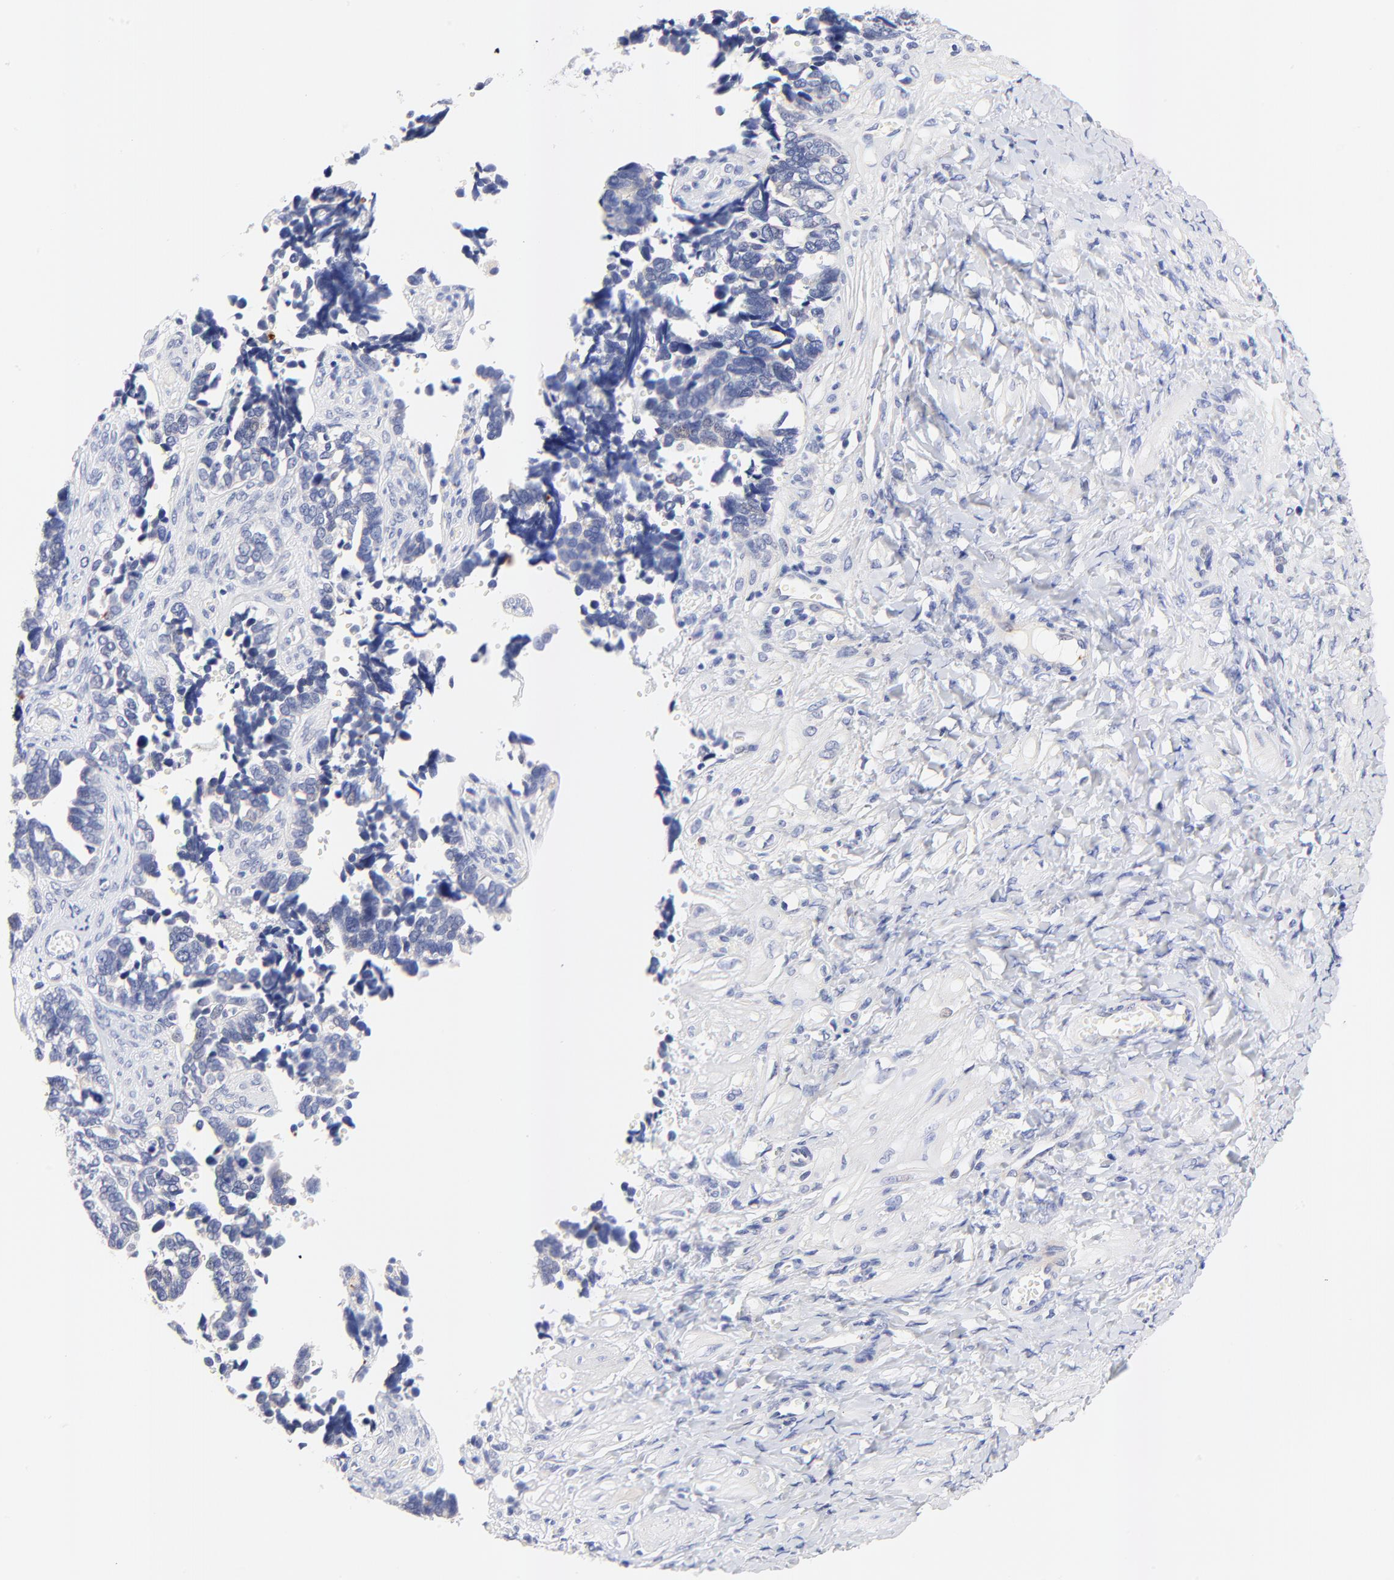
{"staining": {"intensity": "negative", "quantity": "none", "location": "none"}, "tissue": "ovarian cancer", "cell_type": "Tumor cells", "image_type": "cancer", "snomed": [{"axis": "morphology", "description": "Cystadenocarcinoma, serous, NOS"}, {"axis": "topography", "description": "Ovary"}], "caption": "Tumor cells are negative for brown protein staining in ovarian cancer (serous cystadenocarcinoma).", "gene": "FAM117B", "patient": {"sex": "female", "age": 77}}